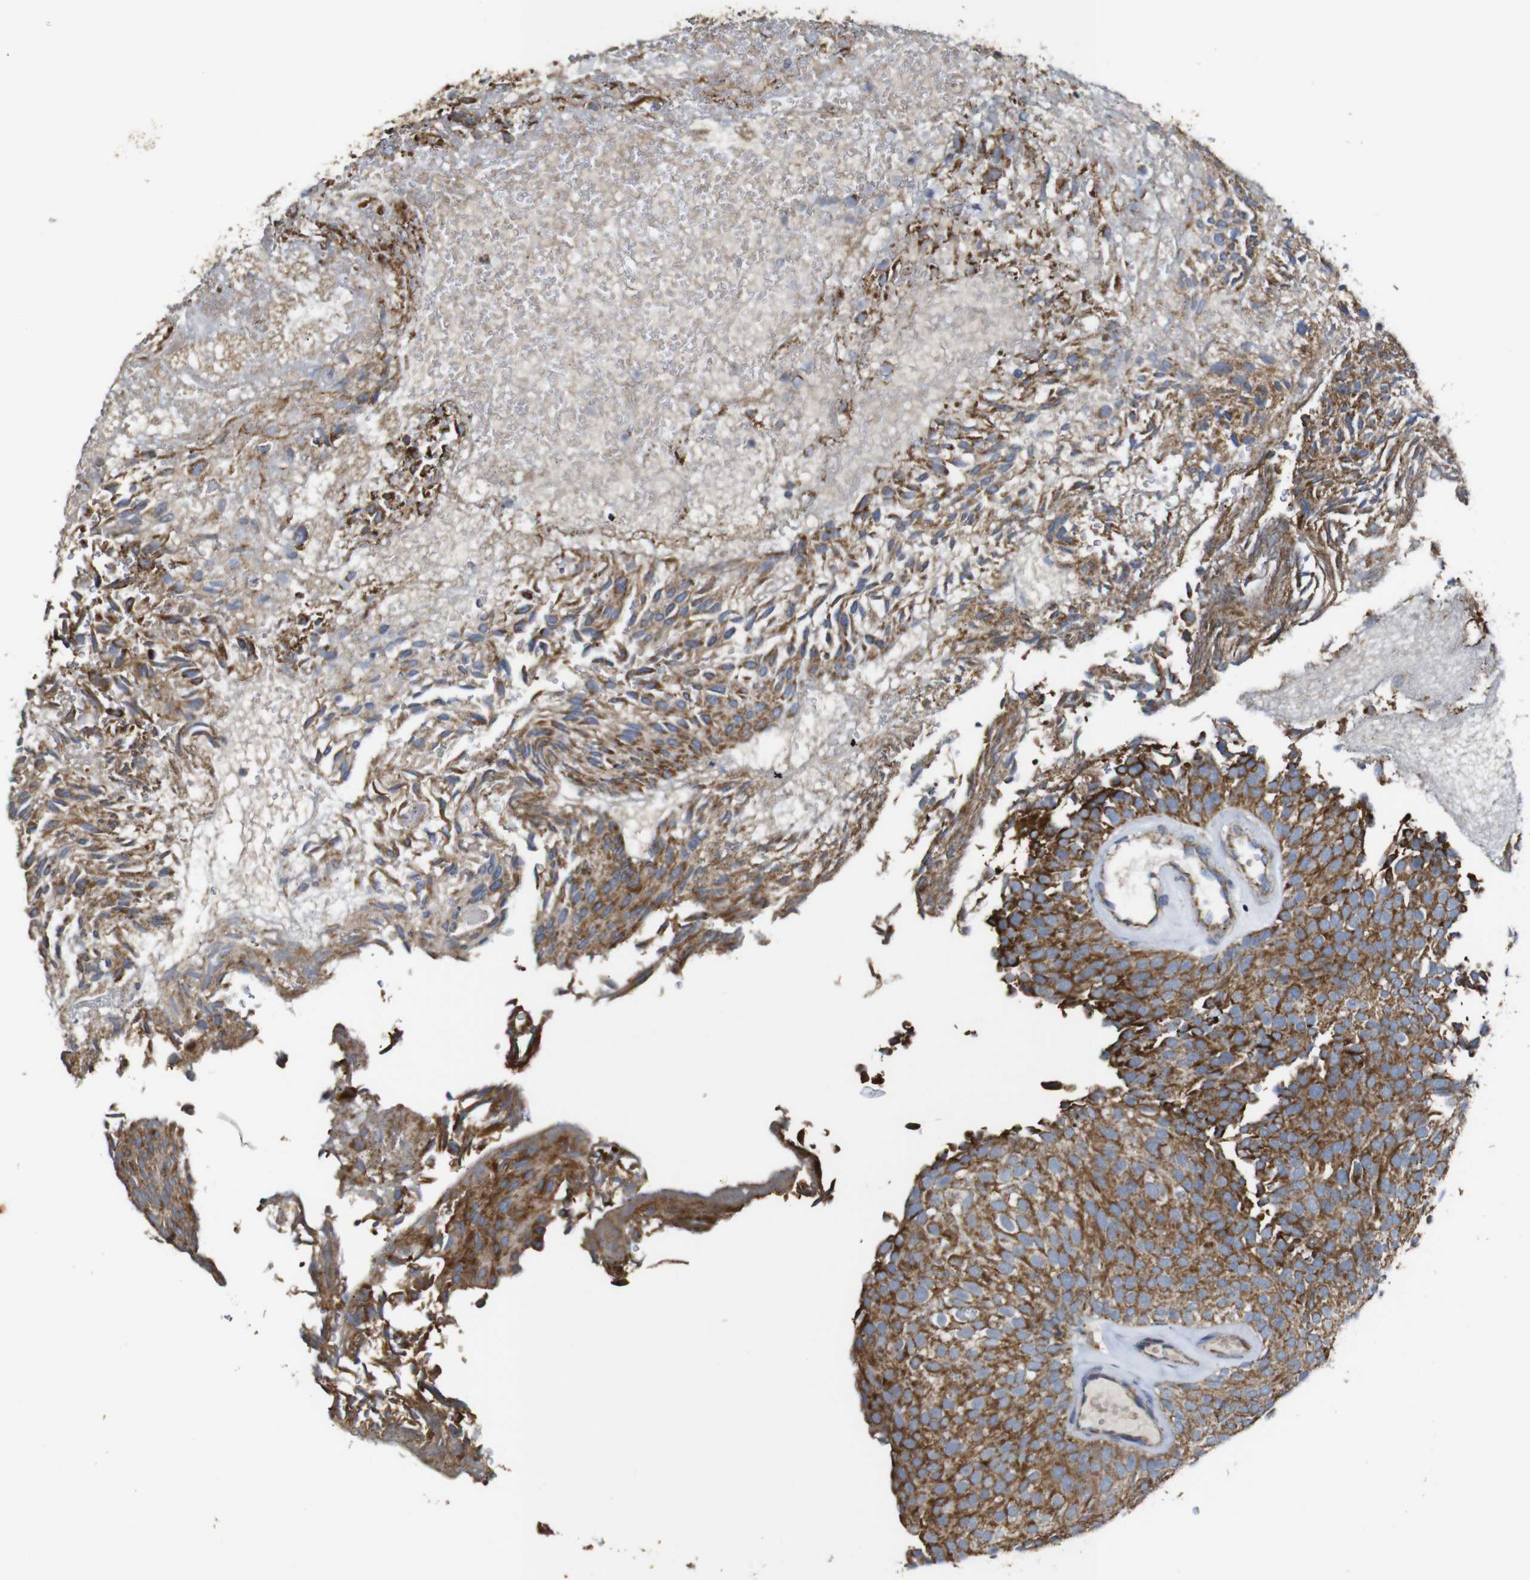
{"staining": {"intensity": "moderate", "quantity": ">75%", "location": "cytoplasmic/membranous"}, "tissue": "urothelial cancer", "cell_type": "Tumor cells", "image_type": "cancer", "snomed": [{"axis": "morphology", "description": "Urothelial carcinoma, Low grade"}, {"axis": "topography", "description": "Urinary bladder"}], "caption": "Urothelial cancer was stained to show a protein in brown. There is medium levels of moderate cytoplasmic/membranous staining in about >75% of tumor cells.", "gene": "NR3C2", "patient": {"sex": "male", "age": 78}}